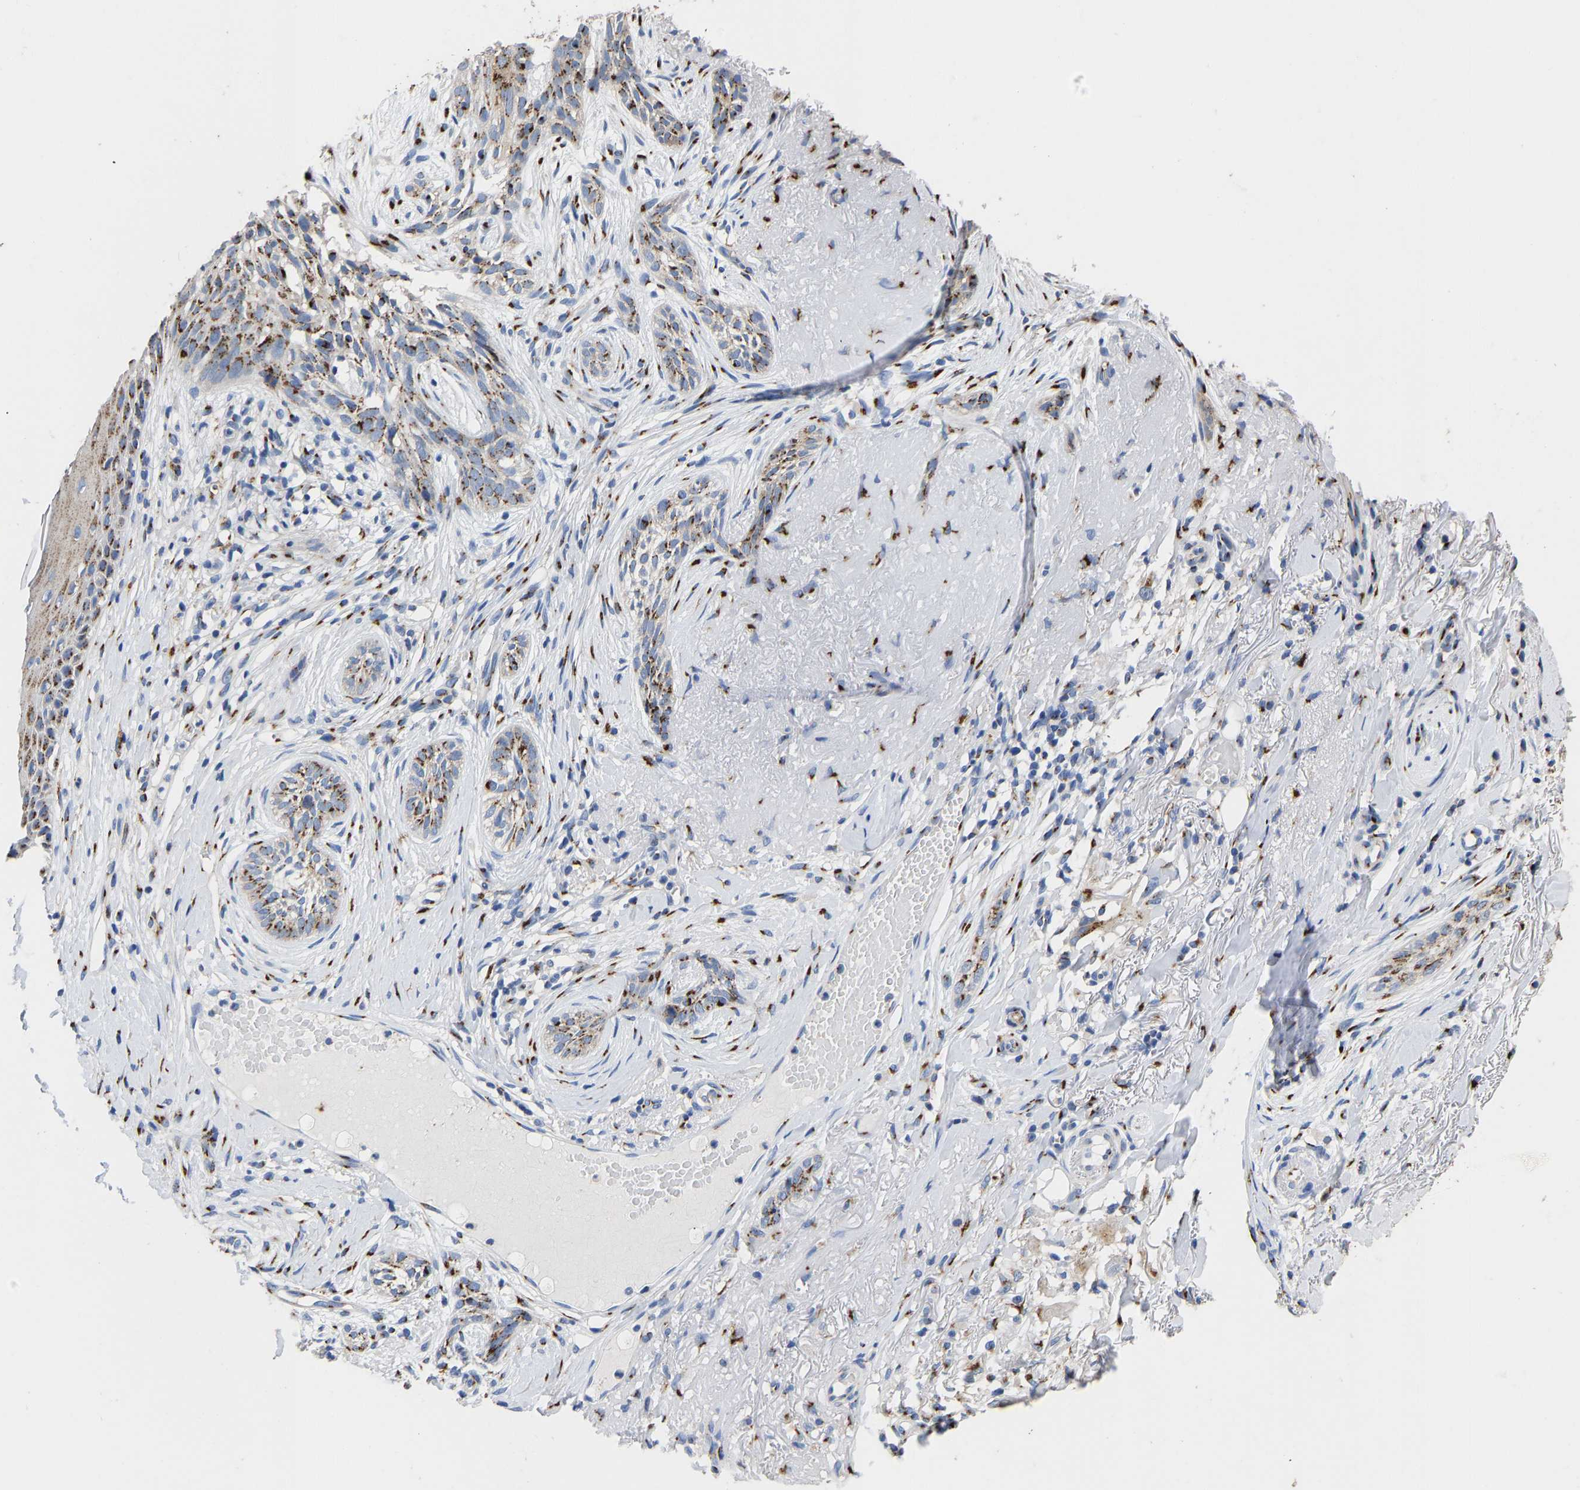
{"staining": {"intensity": "moderate", "quantity": ">75%", "location": "cytoplasmic/membranous"}, "tissue": "skin cancer", "cell_type": "Tumor cells", "image_type": "cancer", "snomed": [{"axis": "morphology", "description": "Basal cell carcinoma"}, {"axis": "topography", "description": "Skin"}], "caption": "Immunohistochemical staining of skin cancer (basal cell carcinoma) reveals medium levels of moderate cytoplasmic/membranous protein expression in about >75% of tumor cells. (Brightfield microscopy of DAB IHC at high magnification).", "gene": "TMEM87A", "patient": {"sex": "female", "age": 88}}